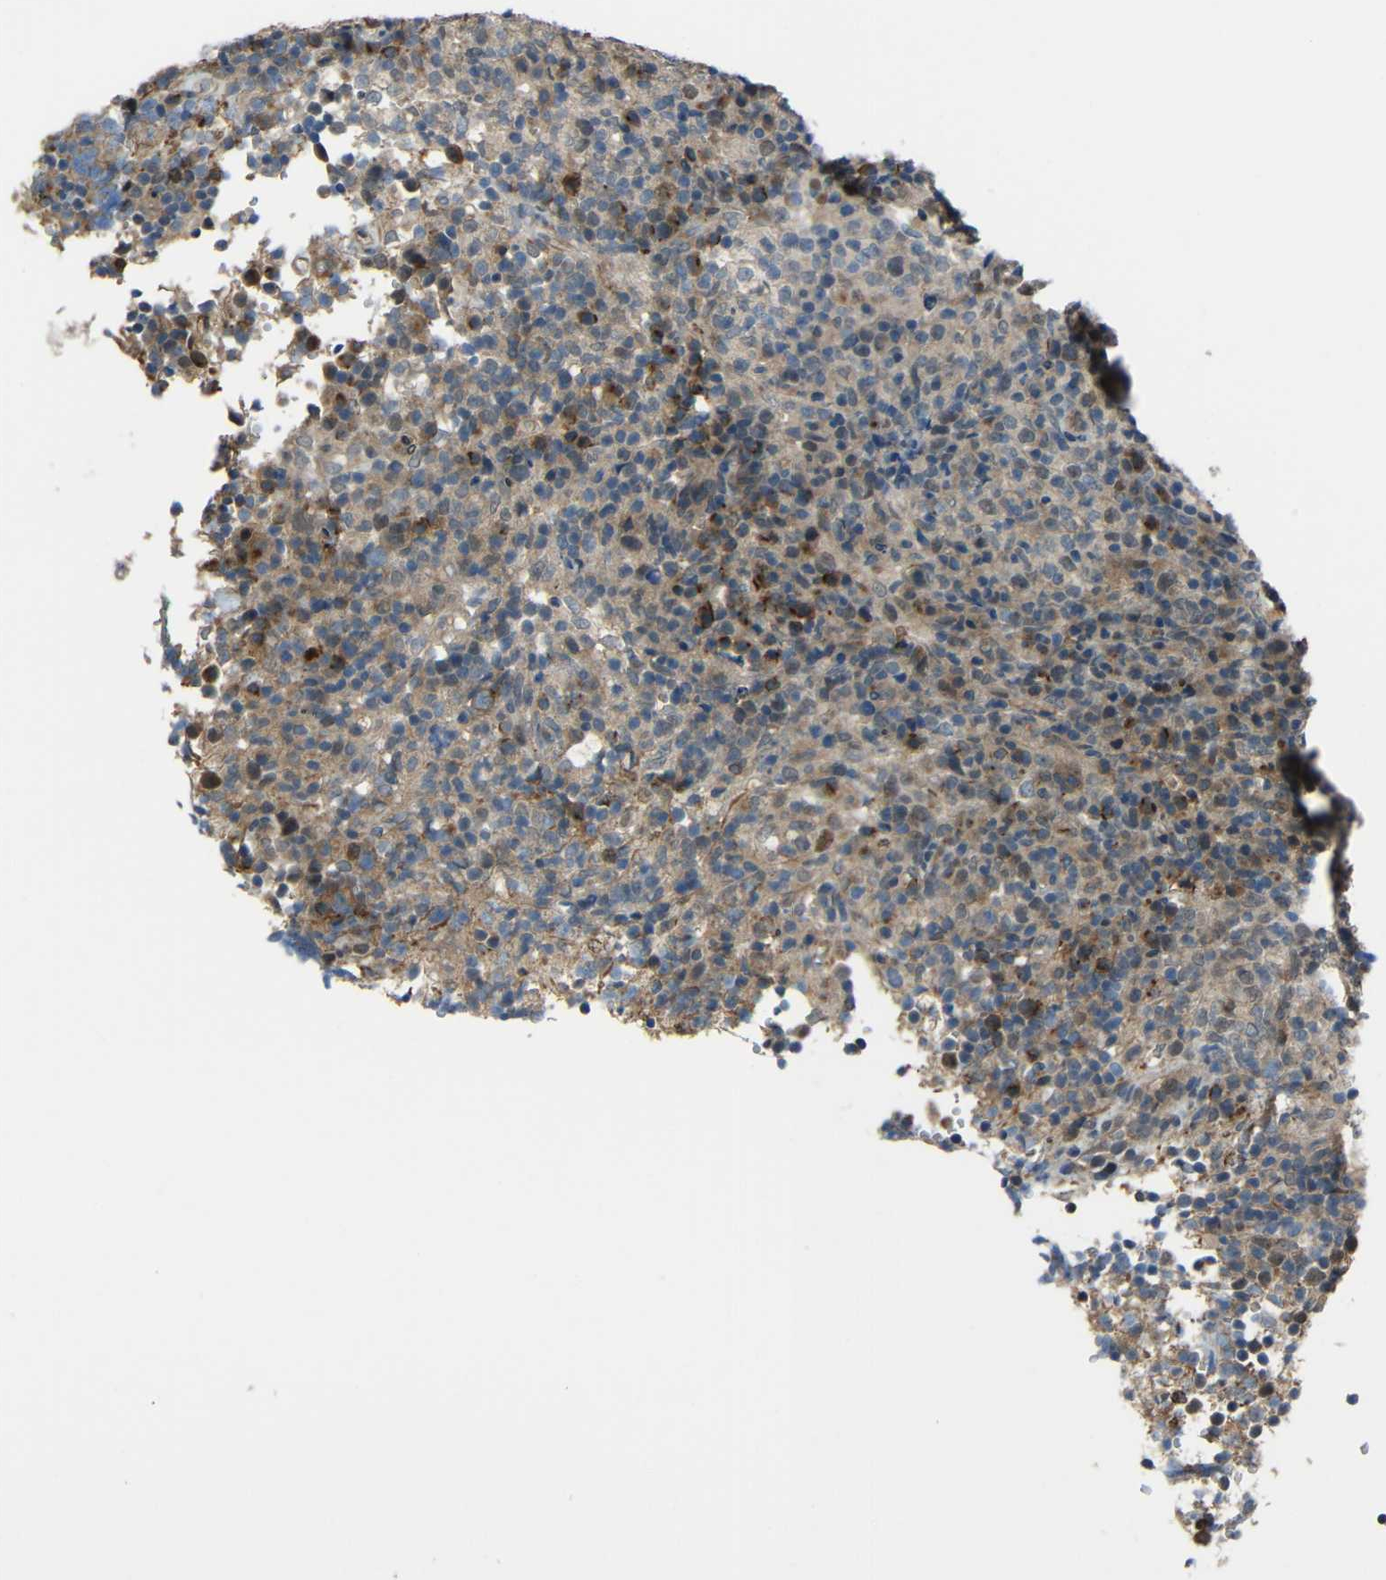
{"staining": {"intensity": "weak", "quantity": ">75%", "location": "cytoplasmic/membranous"}, "tissue": "lymphoma", "cell_type": "Tumor cells", "image_type": "cancer", "snomed": [{"axis": "morphology", "description": "Malignant lymphoma, non-Hodgkin's type, High grade"}, {"axis": "topography", "description": "Lymph node"}], "caption": "A brown stain shows weak cytoplasmic/membranous staining of a protein in lymphoma tumor cells.", "gene": "STBD1", "patient": {"sex": "female", "age": 76}}